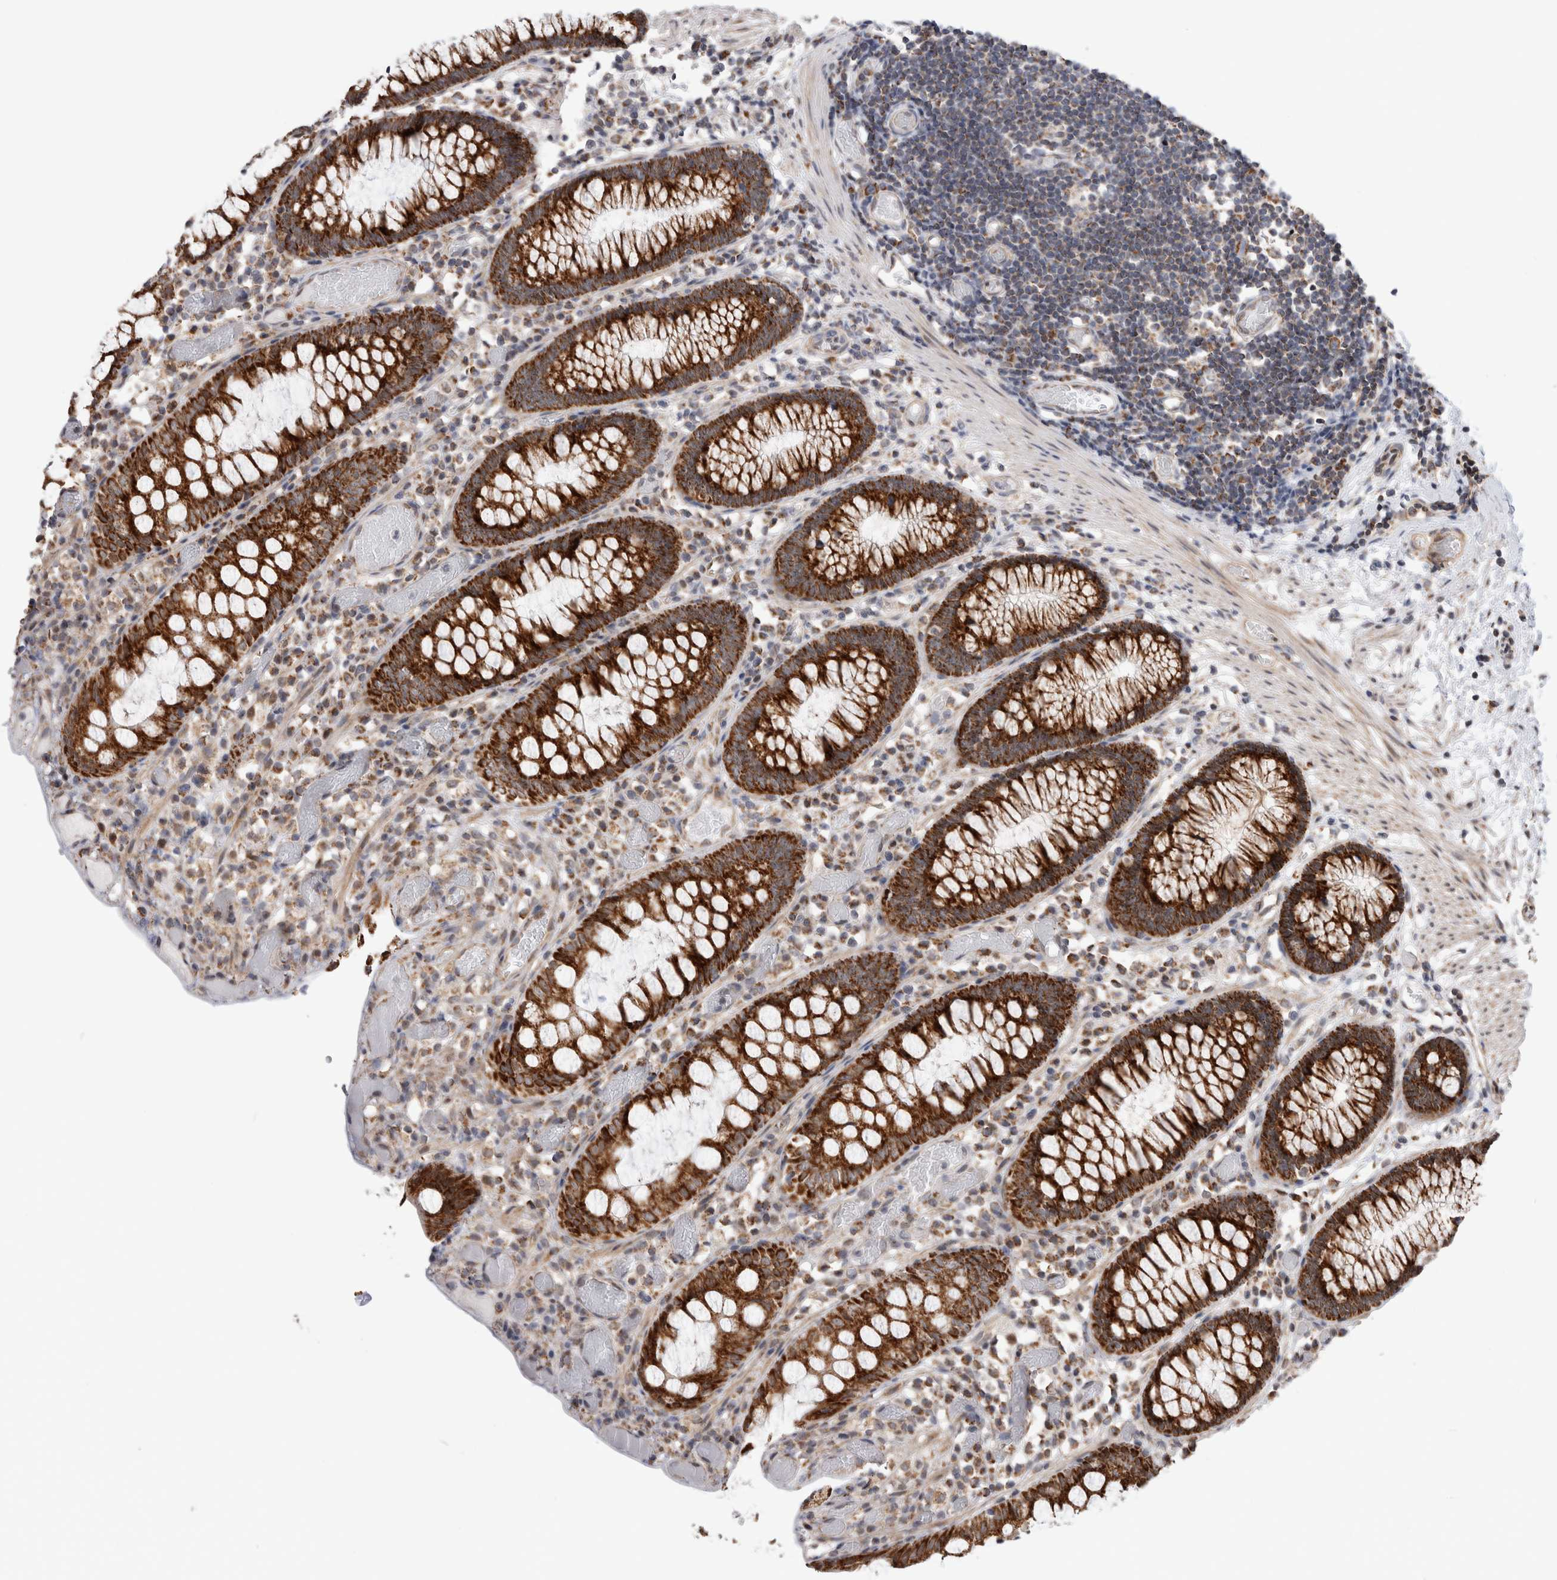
{"staining": {"intensity": "weak", "quantity": ">75%", "location": "cytoplasmic/membranous"}, "tissue": "colon", "cell_type": "Endothelial cells", "image_type": "normal", "snomed": [{"axis": "morphology", "description": "Normal tissue, NOS"}, {"axis": "topography", "description": "Colon"}], "caption": "Immunohistochemistry (IHC) (DAB (3,3'-diaminobenzidine)) staining of normal colon exhibits weak cytoplasmic/membranous protein staining in approximately >75% of endothelial cells. (Stains: DAB (3,3'-diaminobenzidine) in brown, nuclei in blue, Microscopy: brightfield microscopy at high magnification).", "gene": "MRPL37", "patient": {"sex": "male", "age": 14}}